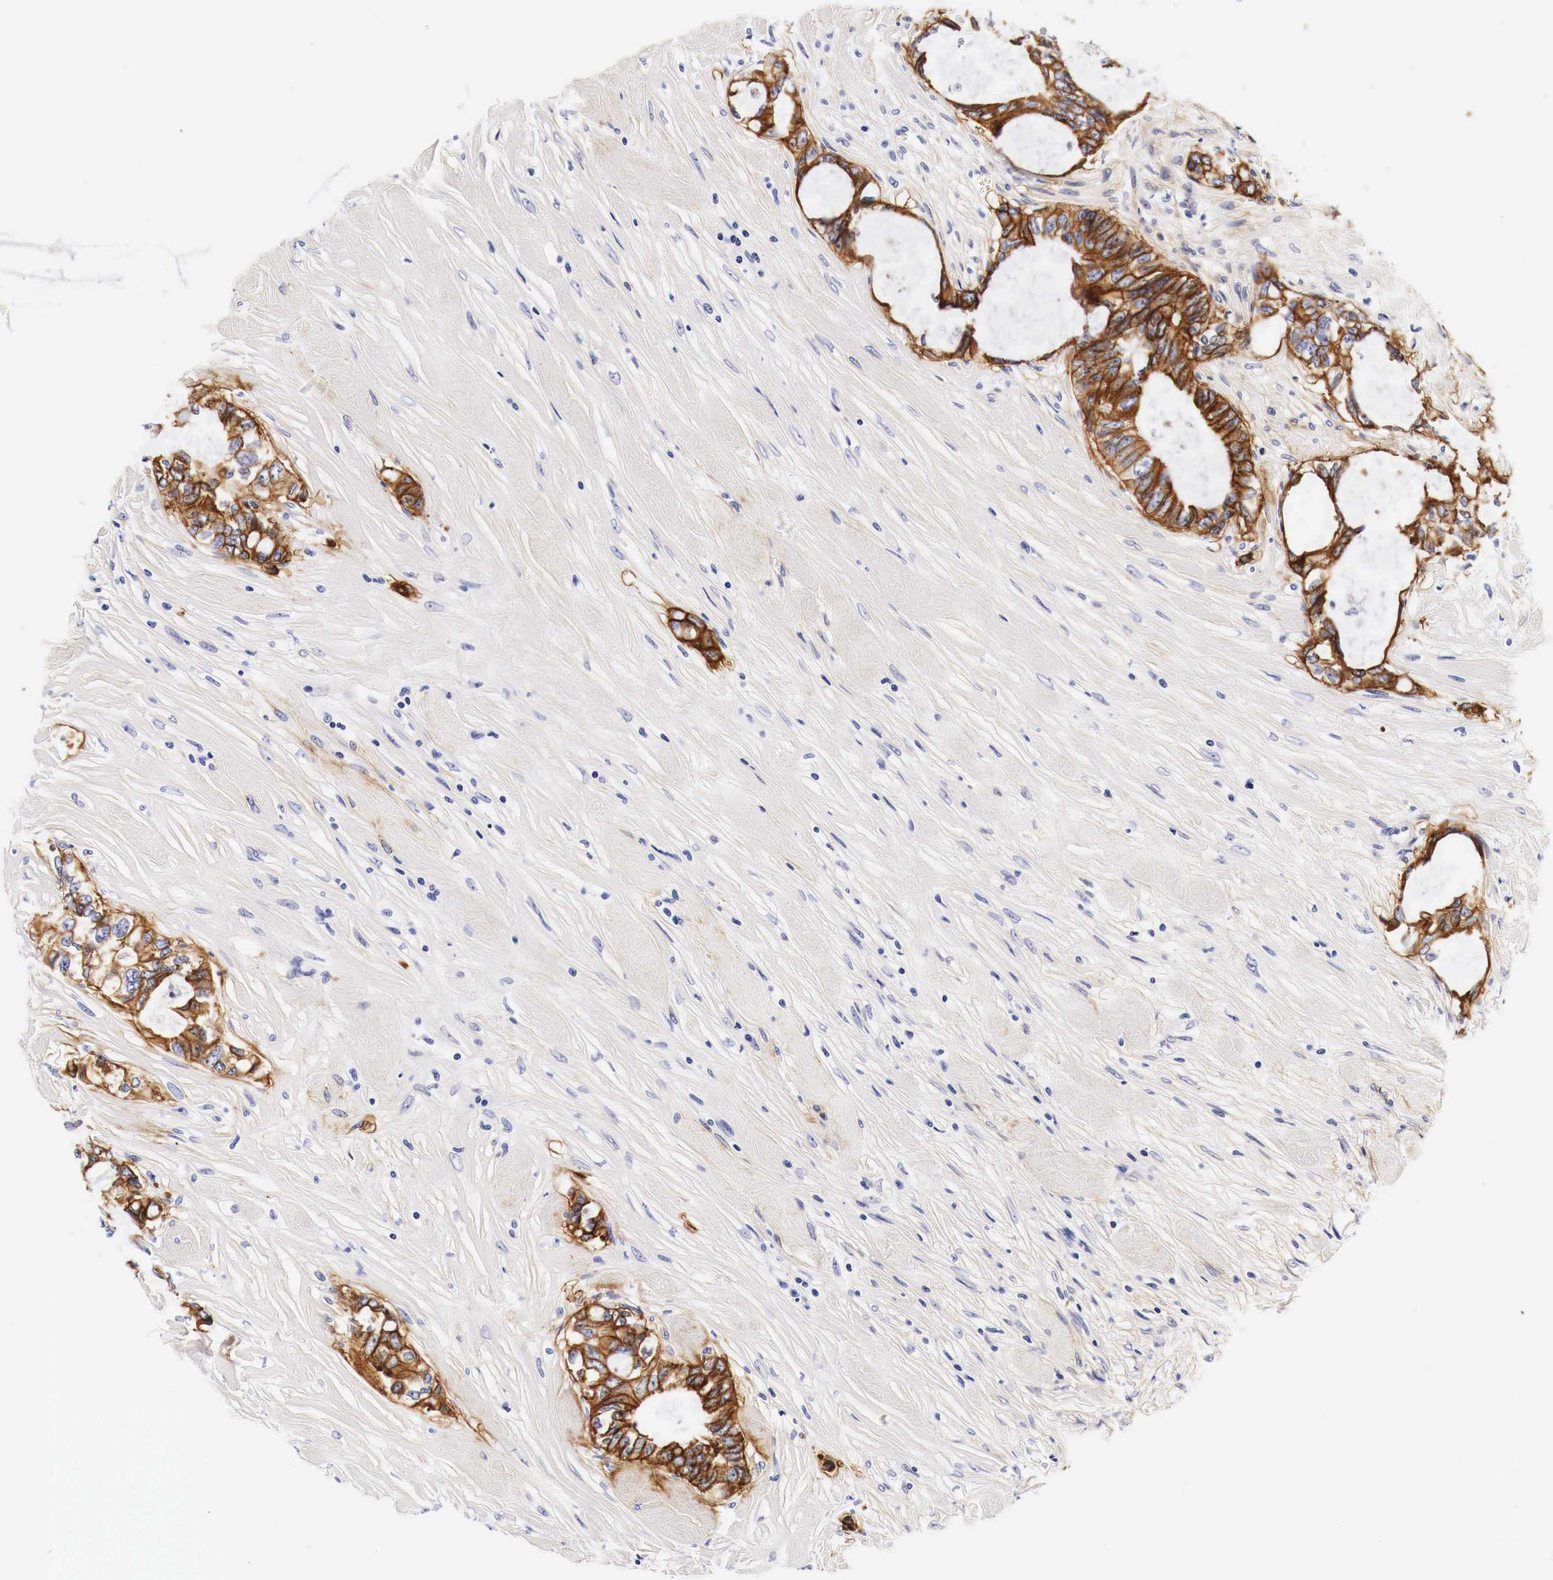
{"staining": {"intensity": "strong", "quantity": ">75%", "location": "cytoplasmic/membranous"}, "tissue": "colorectal cancer", "cell_type": "Tumor cells", "image_type": "cancer", "snomed": [{"axis": "morphology", "description": "Adenocarcinoma, NOS"}, {"axis": "topography", "description": "Rectum"}], "caption": "A high amount of strong cytoplasmic/membranous staining is seen in approximately >75% of tumor cells in adenocarcinoma (colorectal) tissue.", "gene": "EGFR", "patient": {"sex": "female", "age": 57}}